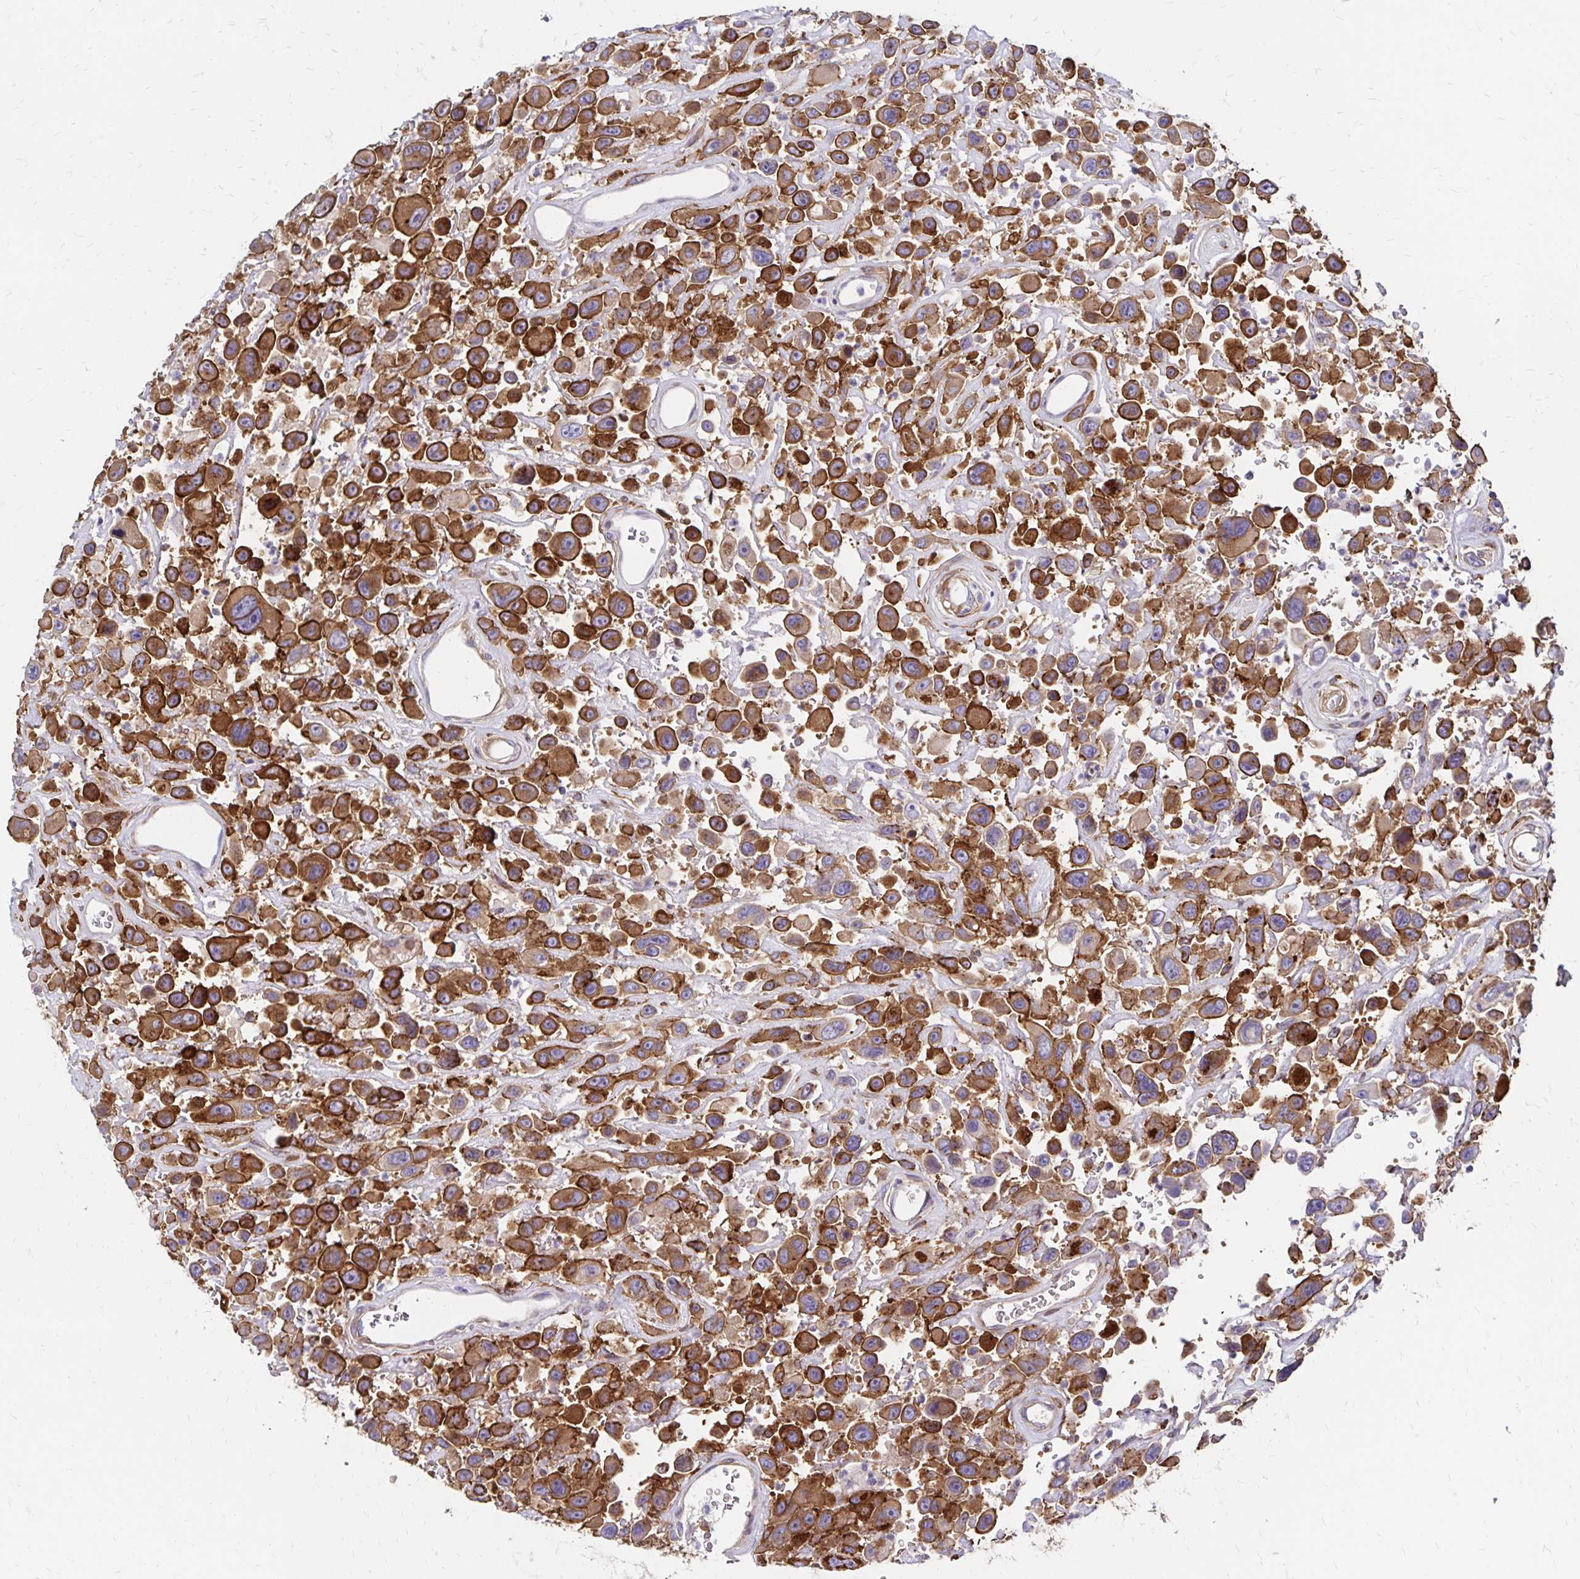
{"staining": {"intensity": "strong", "quantity": ">75%", "location": "cytoplasmic/membranous"}, "tissue": "urothelial cancer", "cell_type": "Tumor cells", "image_type": "cancer", "snomed": [{"axis": "morphology", "description": "Urothelial carcinoma, High grade"}, {"axis": "topography", "description": "Urinary bladder"}], "caption": "Immunohistochemical staining of urothelial carcinoma (high-grade) displays strong cytoplasmic/membranous protein expression in about >75% of tumor cells.", "gene": "TNS3", "patient": {"sex": "male", "age": 53}}